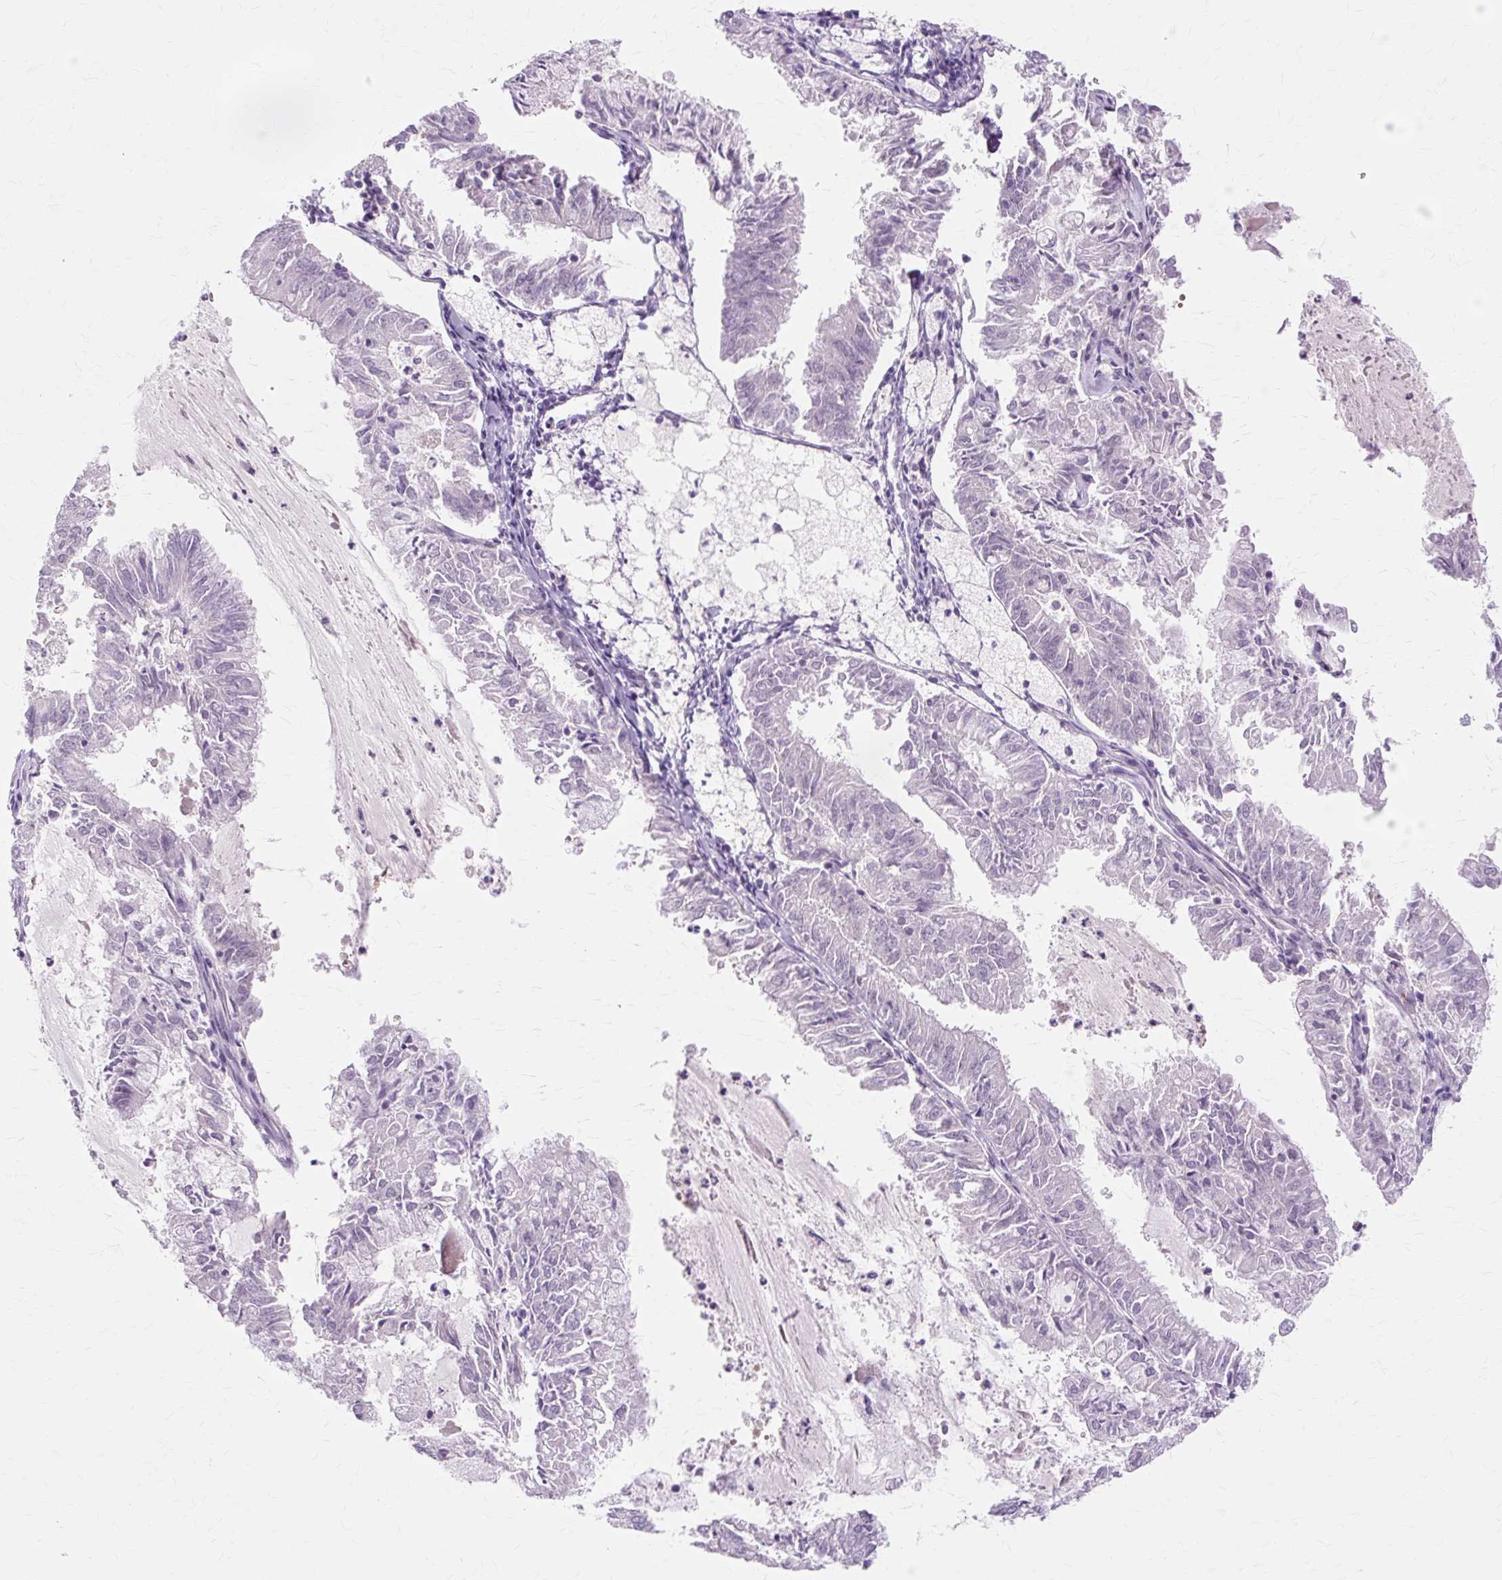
{"staining": {"intensity": "negative", "quantity": "none", "location": "none"}, "tissue": "endometrial cancer", "cell_type": "Tumor cells", "image_type": "cancer", "snomed": [{"axis": "morphology", "description": "Adenocarcinoma, NOS"}, {"axis": "topography", "description": "Endometrium"}], "caption": "DAB immunohistochemical staining of human adenocarcinoma (endometrial) demonstrates no significant expression in tumor cells.", "gene": "ZNF35", "patient": {"sex": "female", "age": 57}}